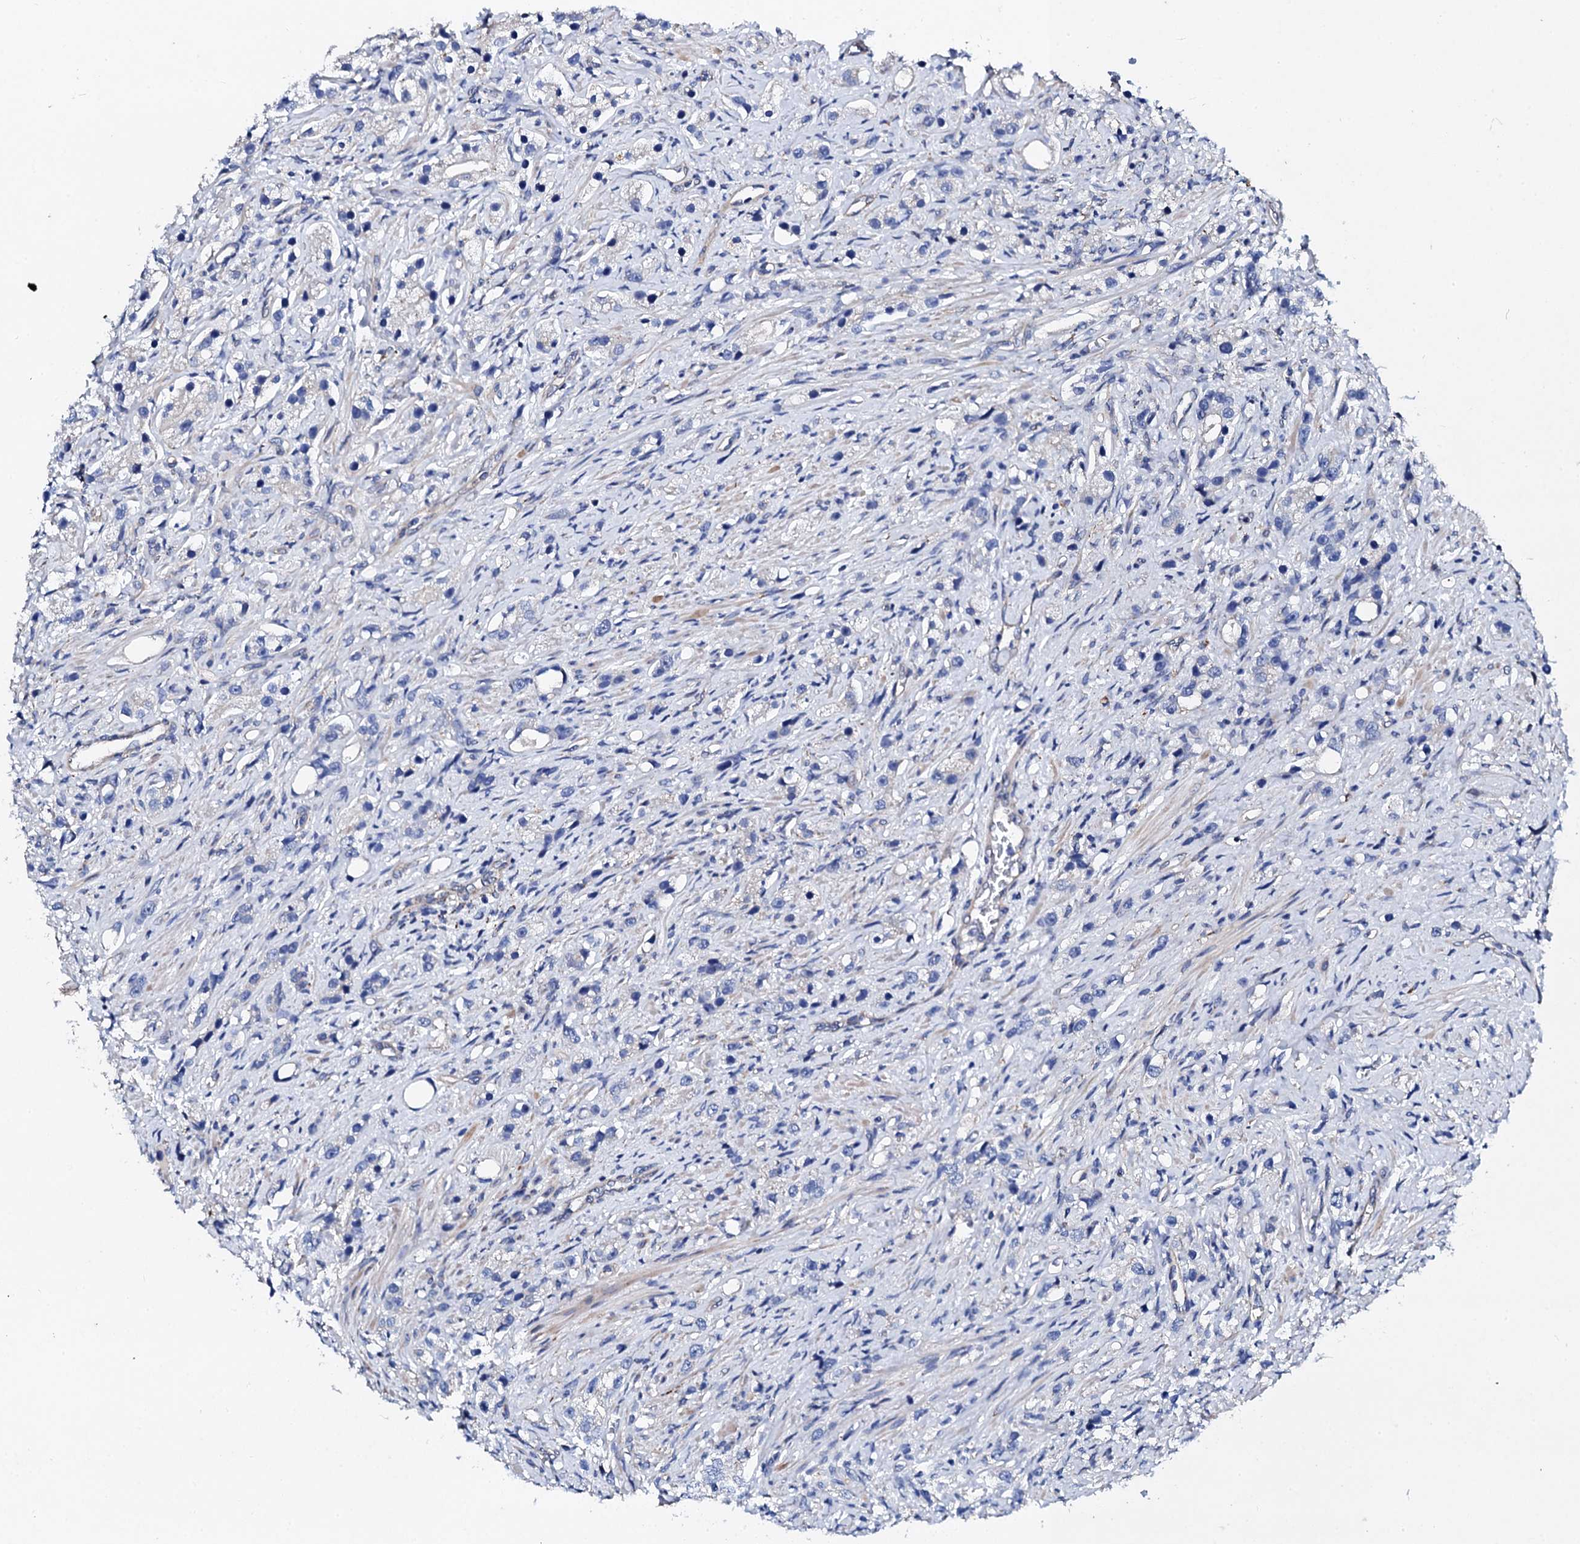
{"staining": {"intensity": "negative", "quantity": "none", "location": "none"}, "tissue": "prostate cancer", "cell_type": "Tumor cells", "image_type": "cancer", "snomed": [{"axis": "morphology", "description": "Adenocarcinoma, High grade"}, {"axis": "topography", "description": "Prostate"}], "caption": "Human prostate cancer (high-grade adenocarcinoma) stained for a protein using immunohistochemistry (IHC) exhibits no staining in tumor cells.", "gene": "KLHL32", "patient": {"sex": "male", "age": 63}}